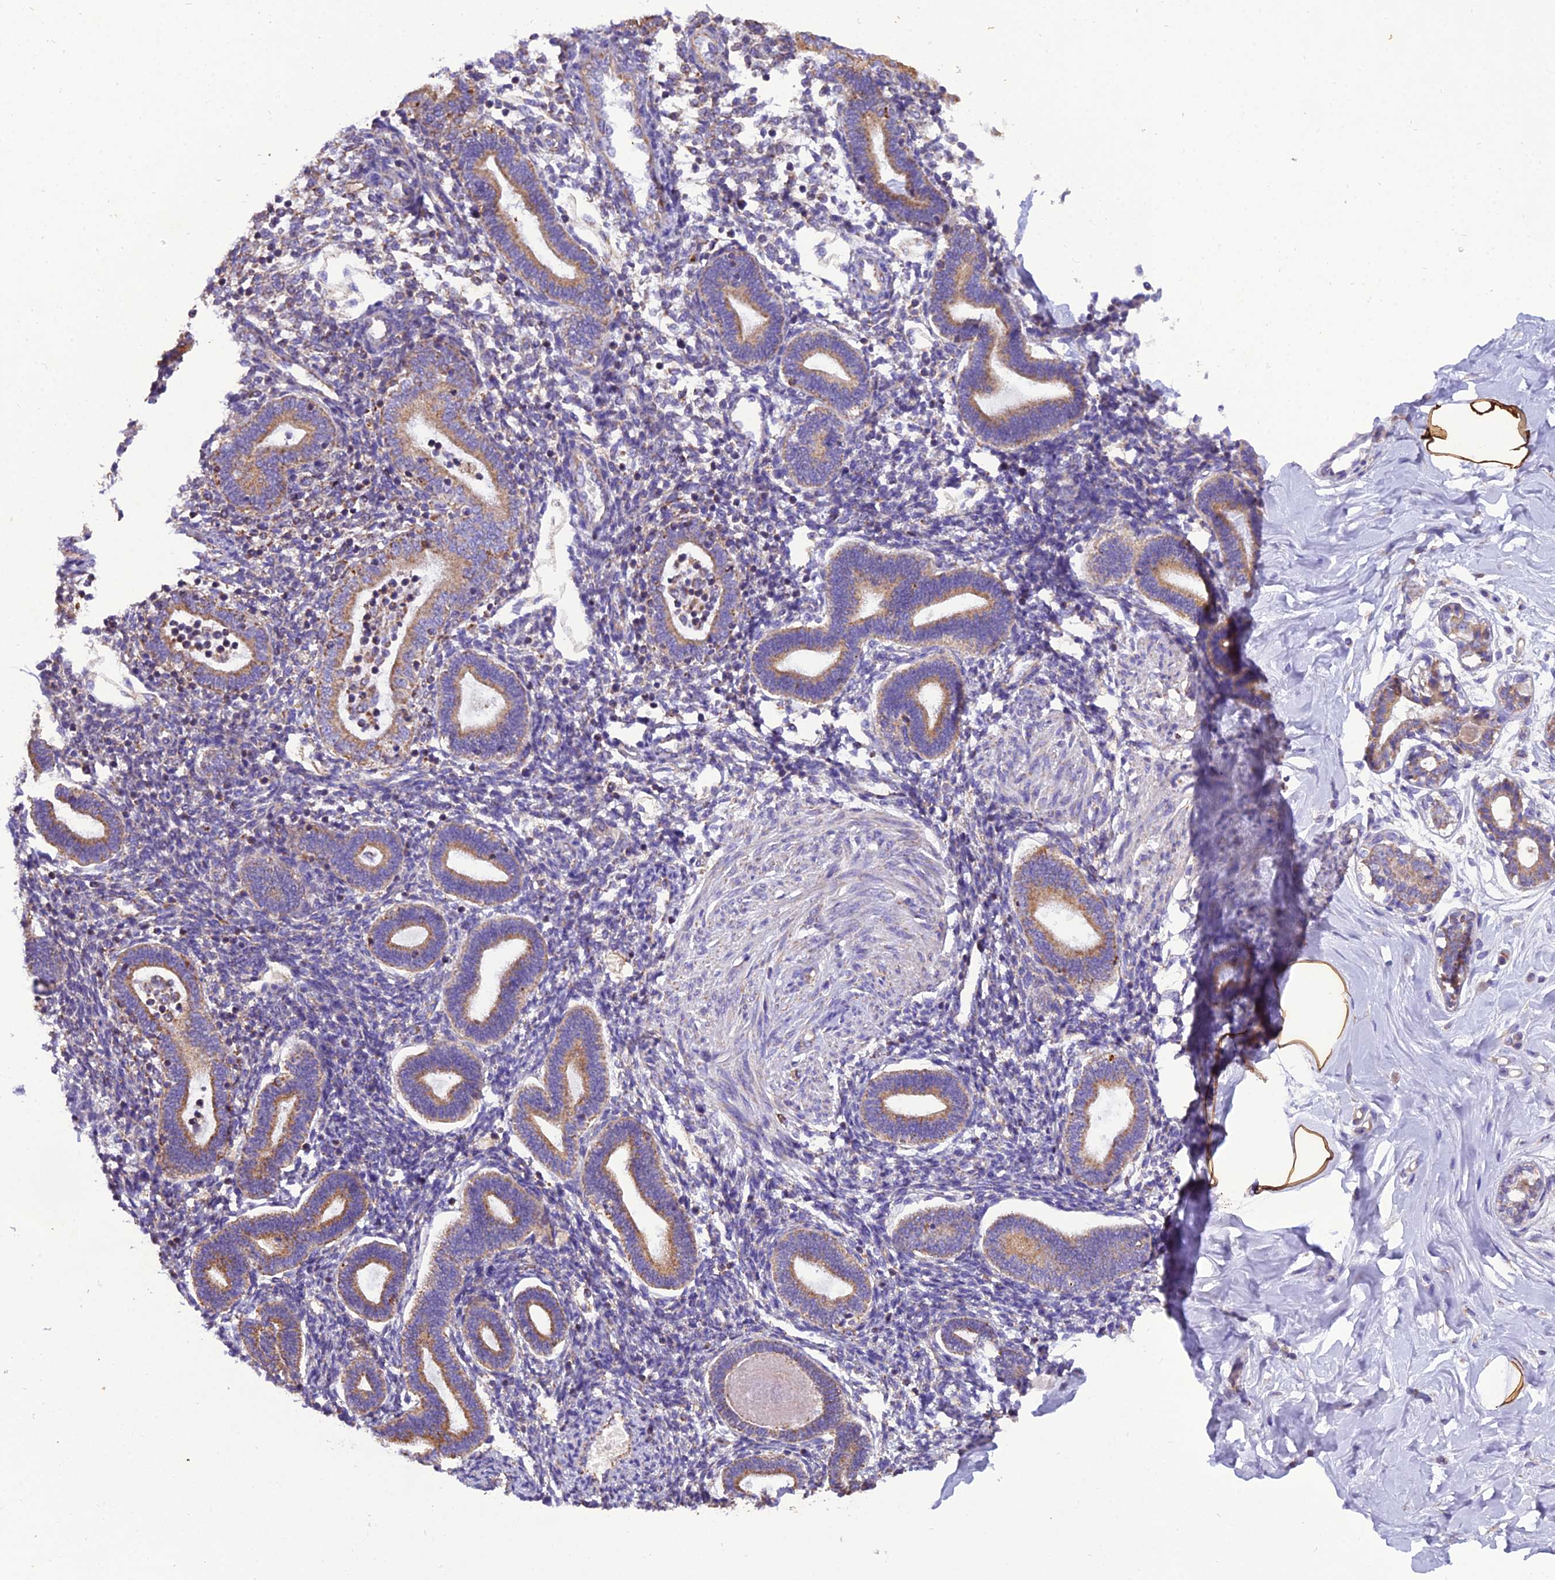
{"staining": {"intensity": "negative", "quantity": "none", "location": "none"}, "tissue": "endometrium", "cell_type": "Cells in endometrial stroma", "image_type": "normal", "snomed": [{"axis": "morphology", "description": "Normal tissue, NOS"}, {"axis": "topography", "description": "Endometrium"}], "caption": "IHC micrograph of benign endometrium: endometrium stained with DAB (3,3'-diaminobenzidine) displays no significant protein expression in cells in endometrial stroma.", "gene": "GPD1", "patient": {"sex": "female", "age": 53}}